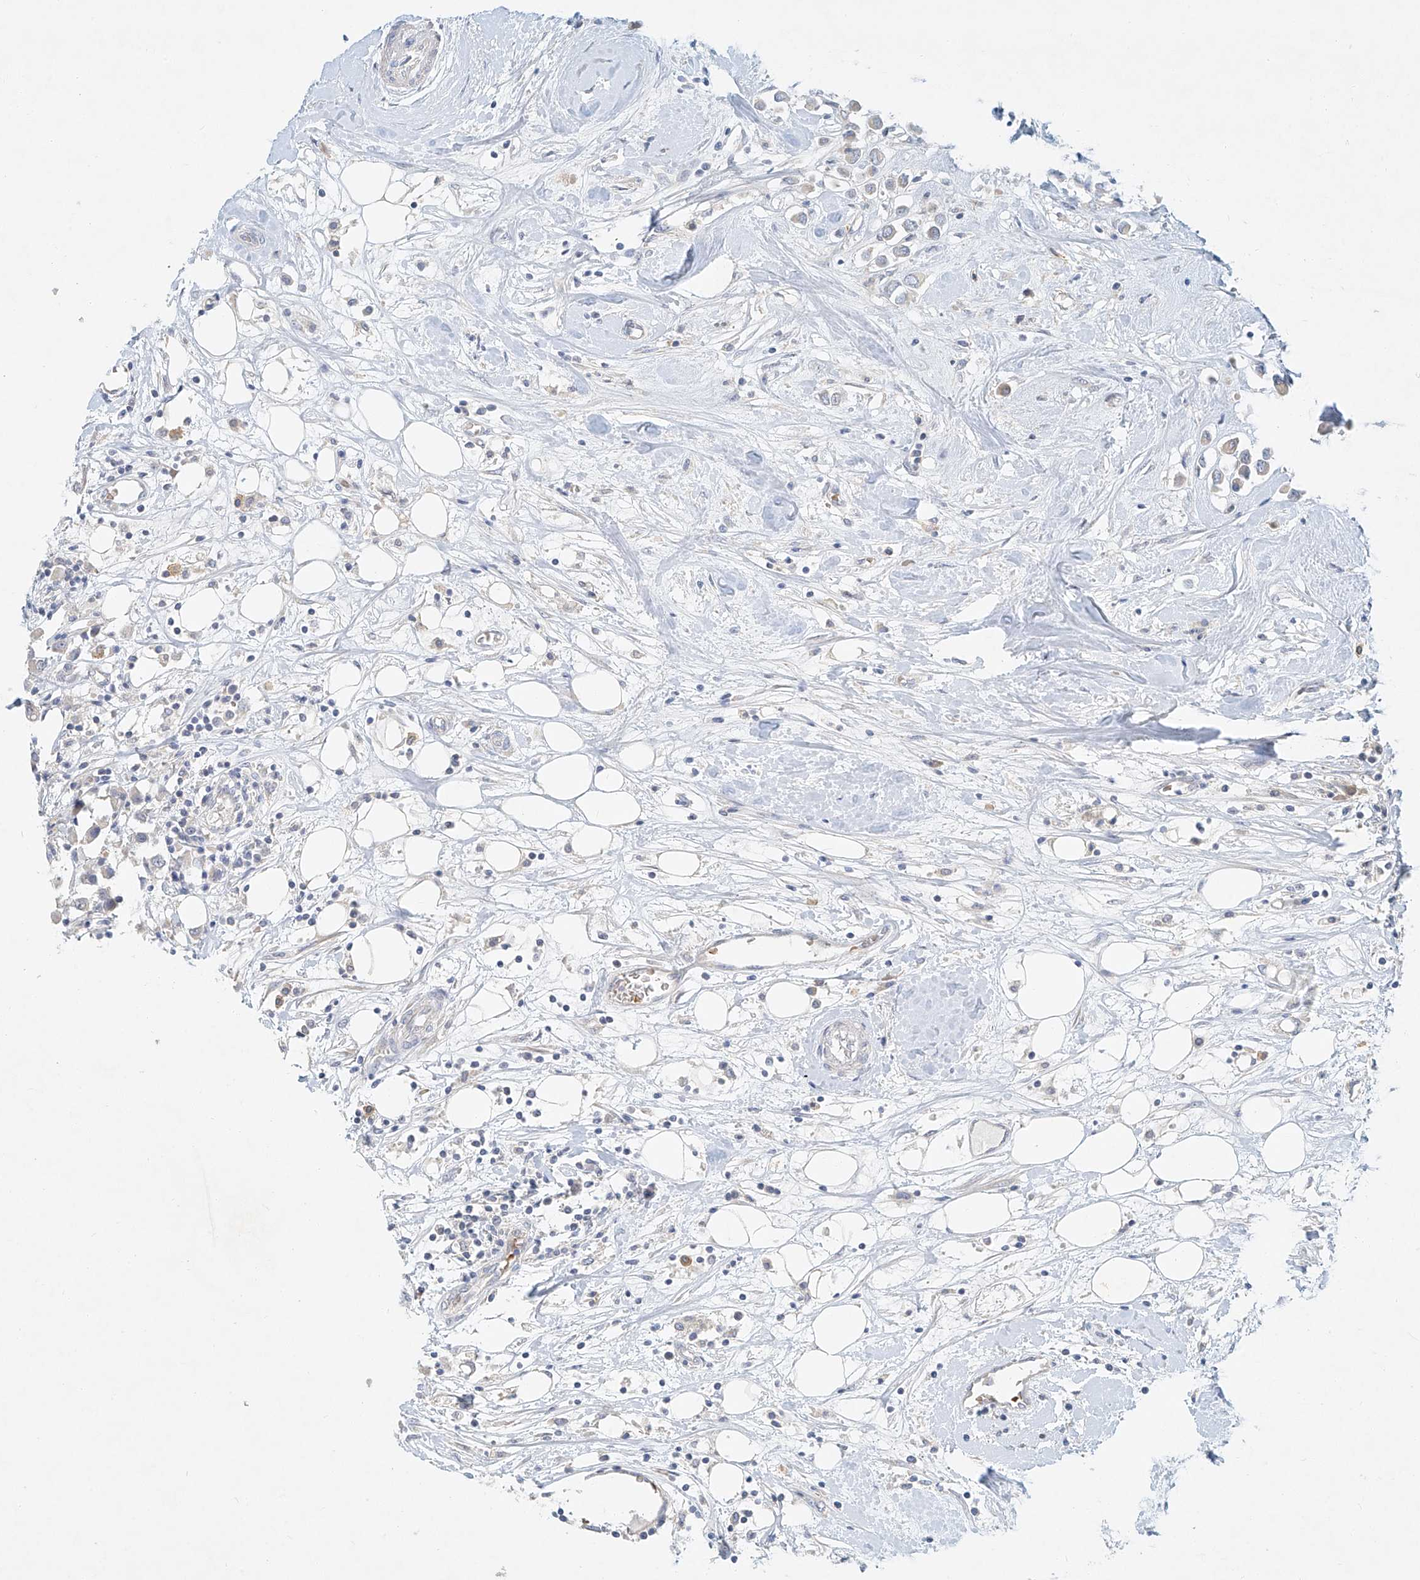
{"staining": {"intensity": "negative", "quantity": "none", "location": "none"}, "tissue": "breast cancer", "cell_type": "Tumor cells", "image_type": "cancer", "snomed": [{"axis": "morphology", "description": "Duct carcinoma"}, {"axis": "topography", "description": "Breast"}], "caption": "DAB immunohistochemical staining of breast cancer (infiltrating ductal carcinoma) displays no significant expression in tumor cells.", "gene": "SYTL3", "patient": {"sex": "female", "age": 61}}